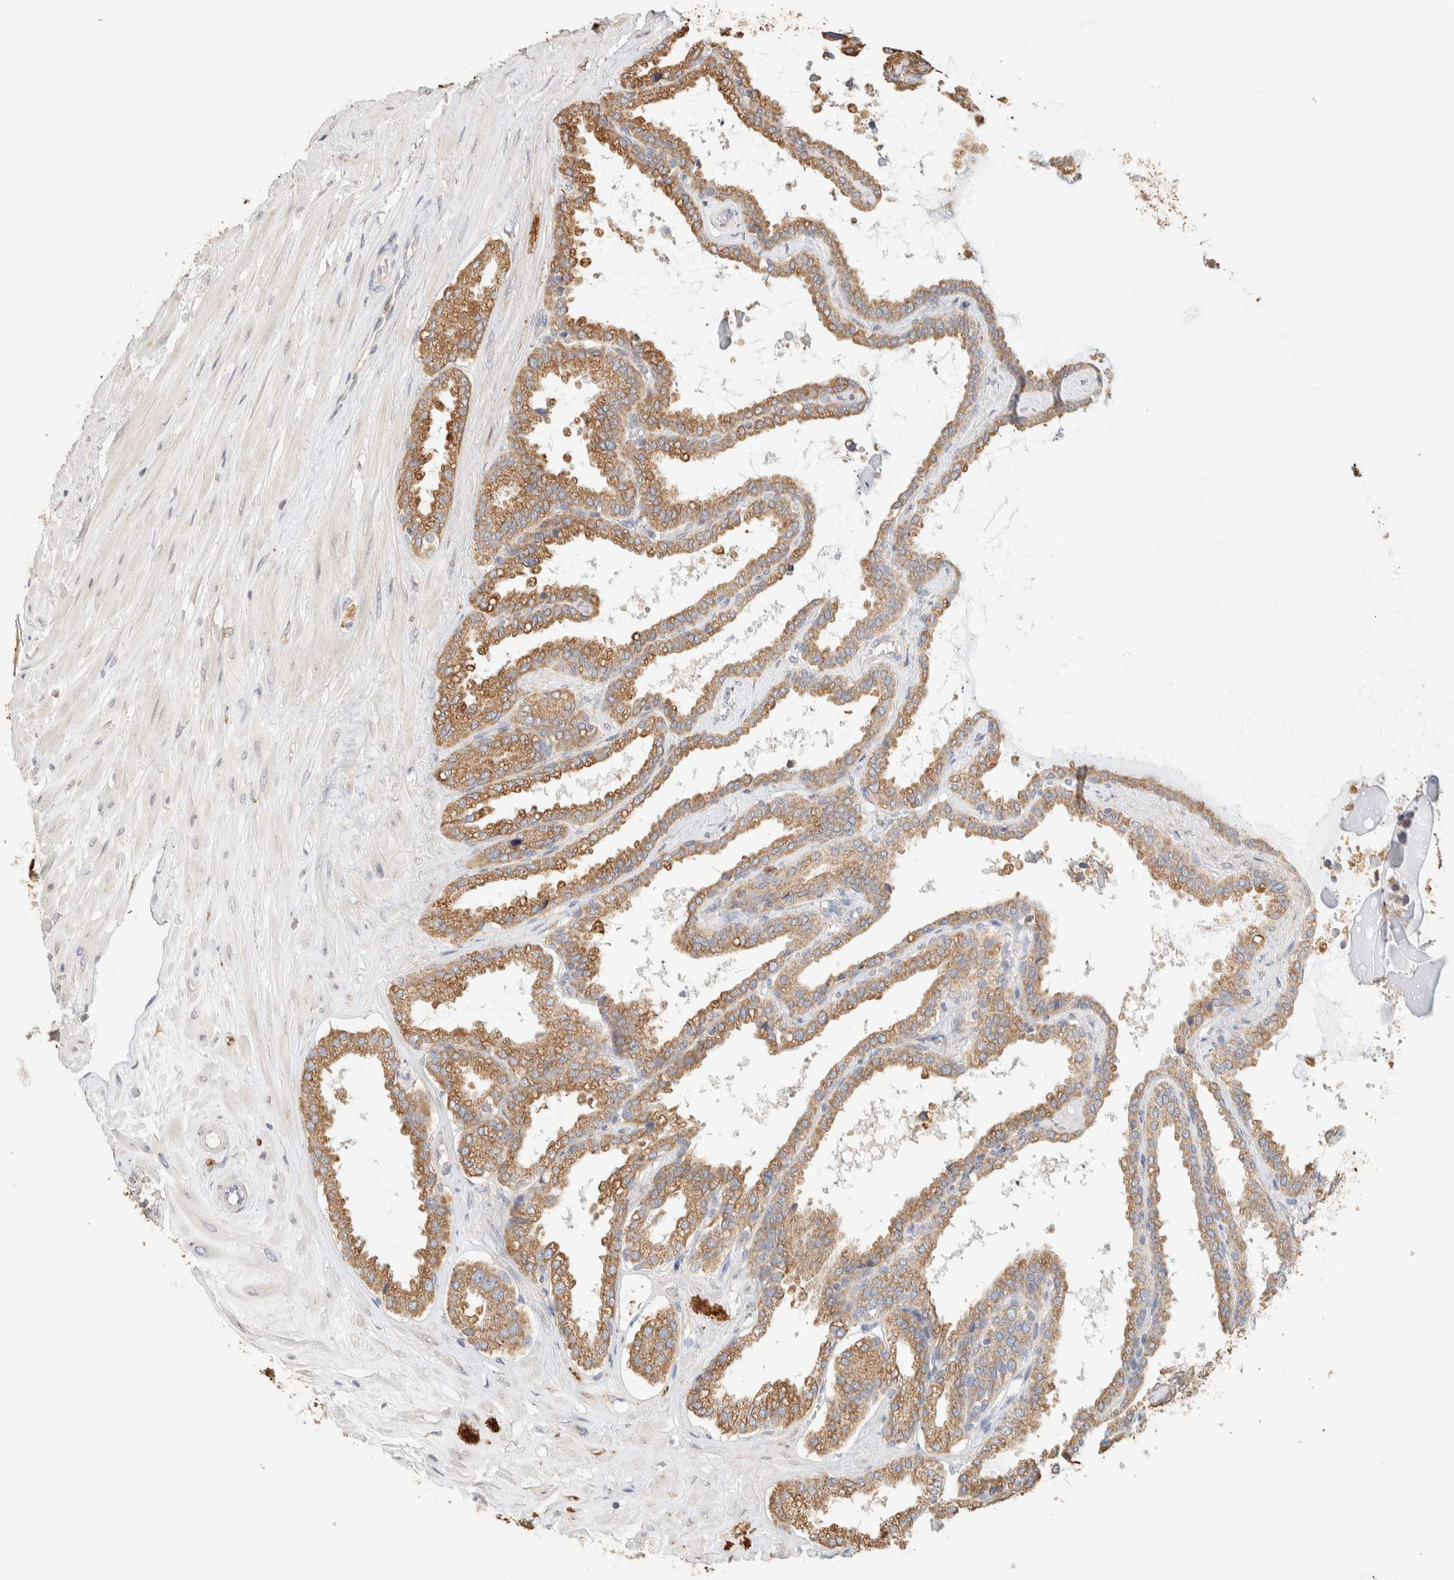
{"staining": {"intensity": "moderate", "quantity": ">75%", "location": "cytoplasmic/membranous"}, "tissue": "seminal vesicle", "cell_type": "Glandular cells", "image_type": "normal", "snomed": [{"axis": "morphology", "description": "Normal tissue, NOS"}, {"axis": "topography", "description": "Seminal veicle"}], "caption": "IHC staining of normal seminal vesicle, which exhibits medium levels of moderate cytoplasmic/membranous staining in approximately >75% of glandular cells indicating moderate cytoplasmic/membranous protein staining. The staining was performed using DAB (brown) for protein detection and nuclei were counterstained in hematoxylin (blue).", "gene": "TTC3", "patient": {"sex": "male", "age": 46}}